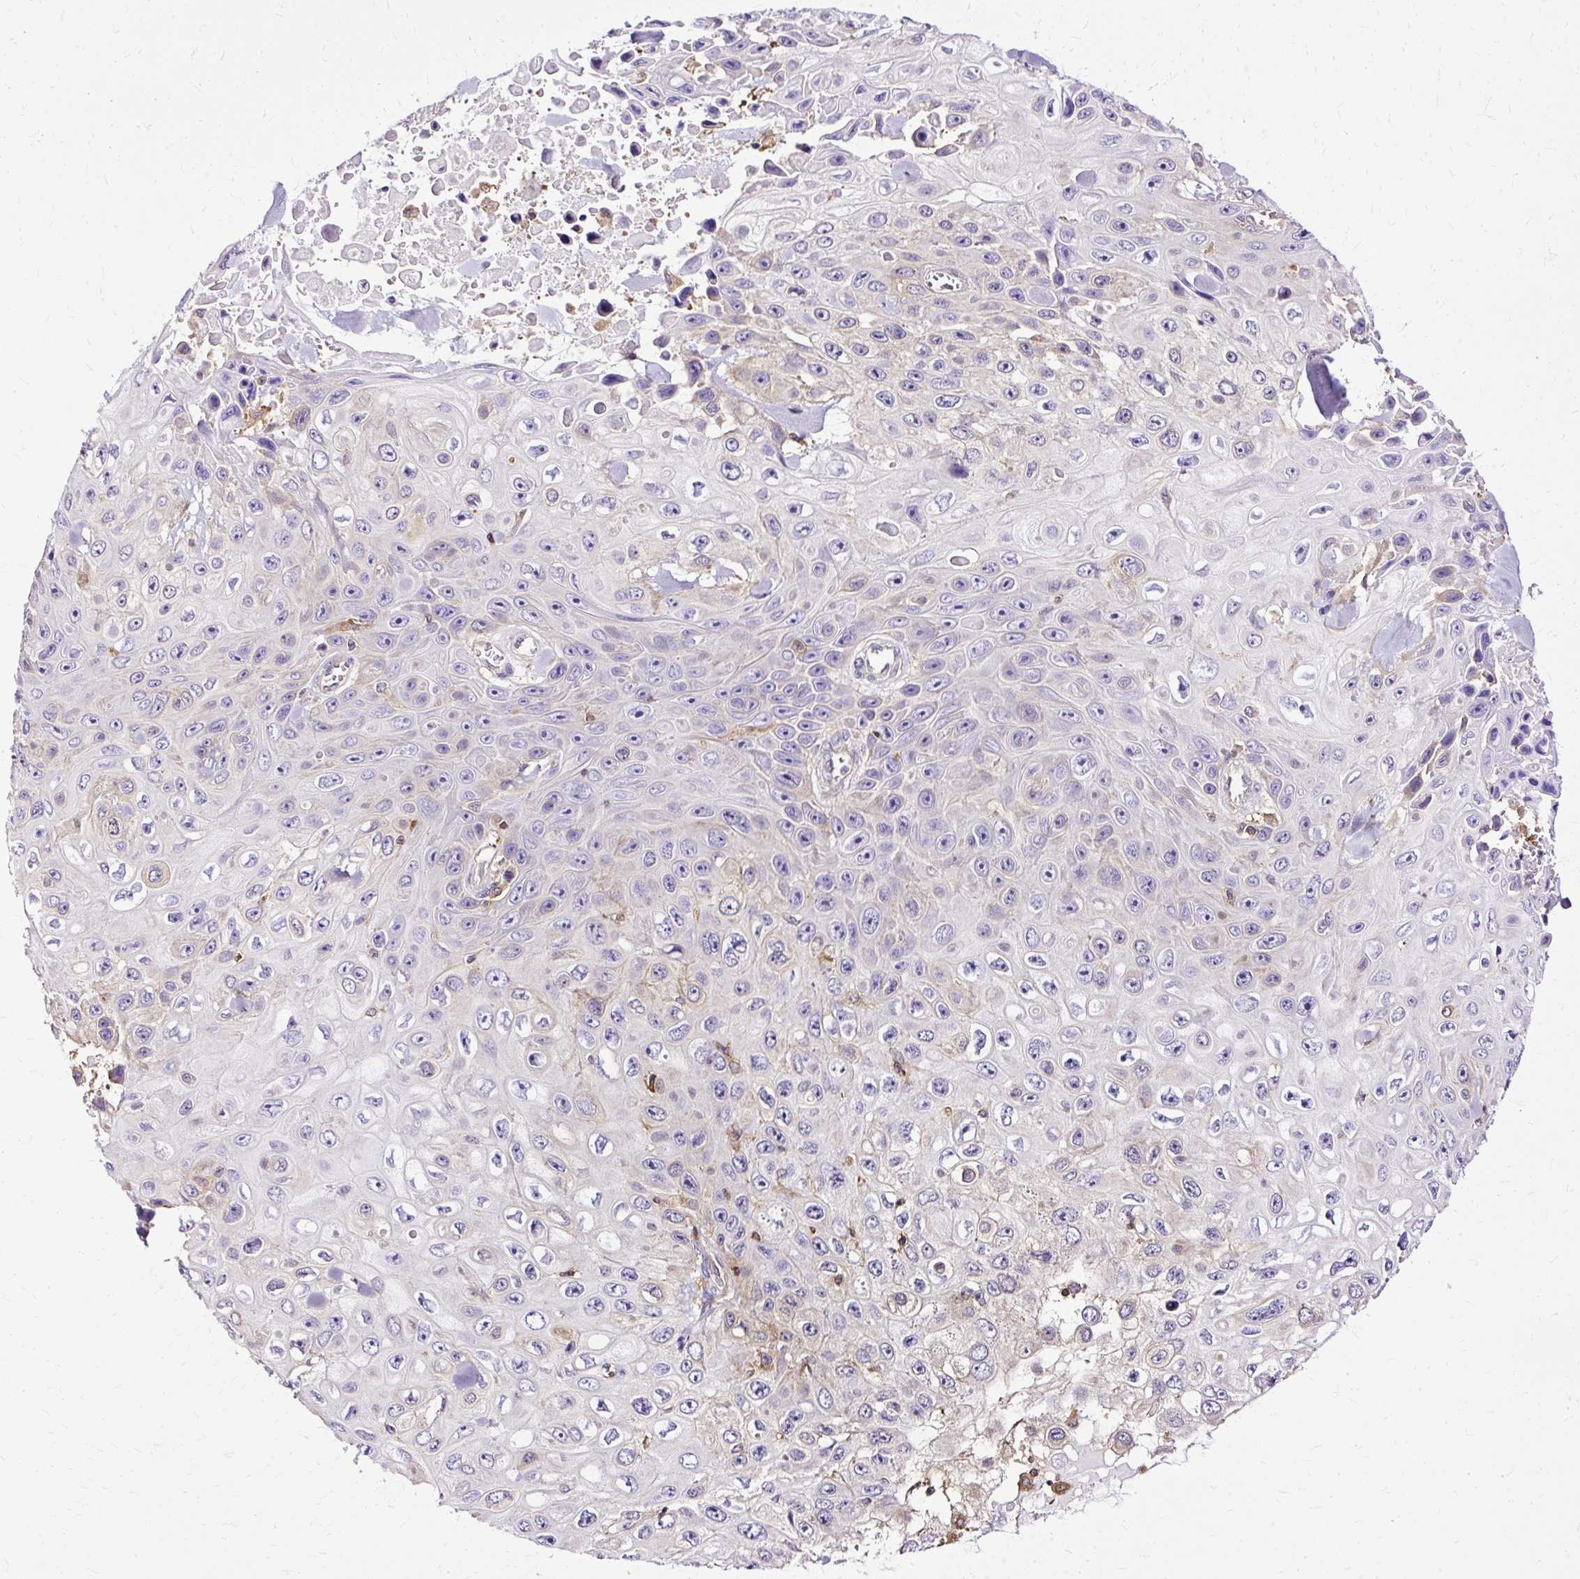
{"staining": {"intensity": "negative", "quantity": "none", "location": "none"}, "tissue": "skin cancer", "cell_type": "Tumor cells", "image_type": "cancer", "snomed": [{"axis": "morphology", "description": "Squamous cell carcinoma, NOS"}, {"axis": "topography", "description": "Skin"}], "caption": "Squamous cell carcinoma (skin) stained for a protein using IHC exhibits no expression tumor cells.", "gene": "TWF2", "patient": {"sex": "male", "age": 82}}